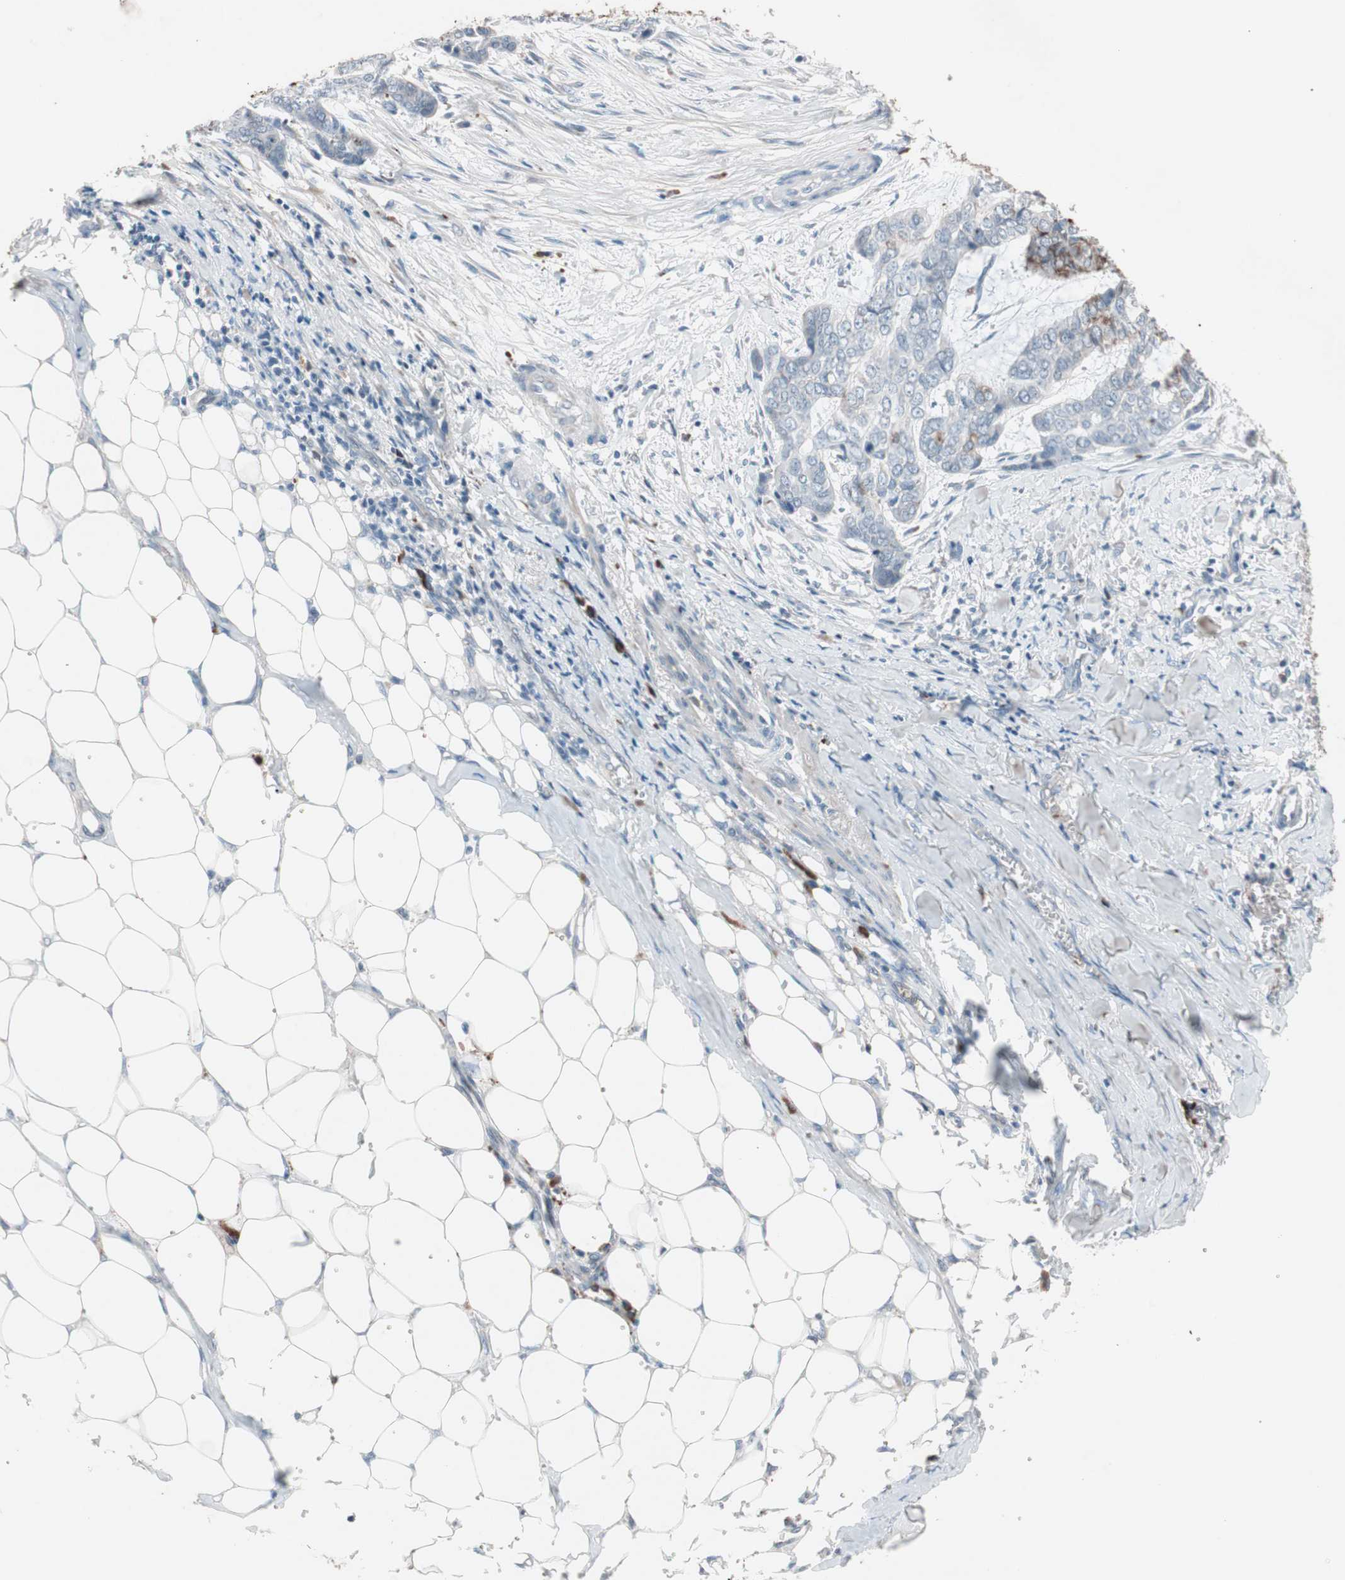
{"staining": {"intensity": "moderate", "quantity": "<25%", "location": "cytoplasmic/membranous"}, "tissue": "skin cancer", "cell_type": "Tumor cells", "image_type": "cancer", "snomed": [{"axis": "morphology", "description": "Basal cell carcinoma"}, {"axis": "topography", "description": "Skin"}], "caption": "Human skin cancer stained with a protein marker exhibits moderate staining in tumor cells.", "gene": "GRB7", "patient": {"sex": "female", "age": 64}}